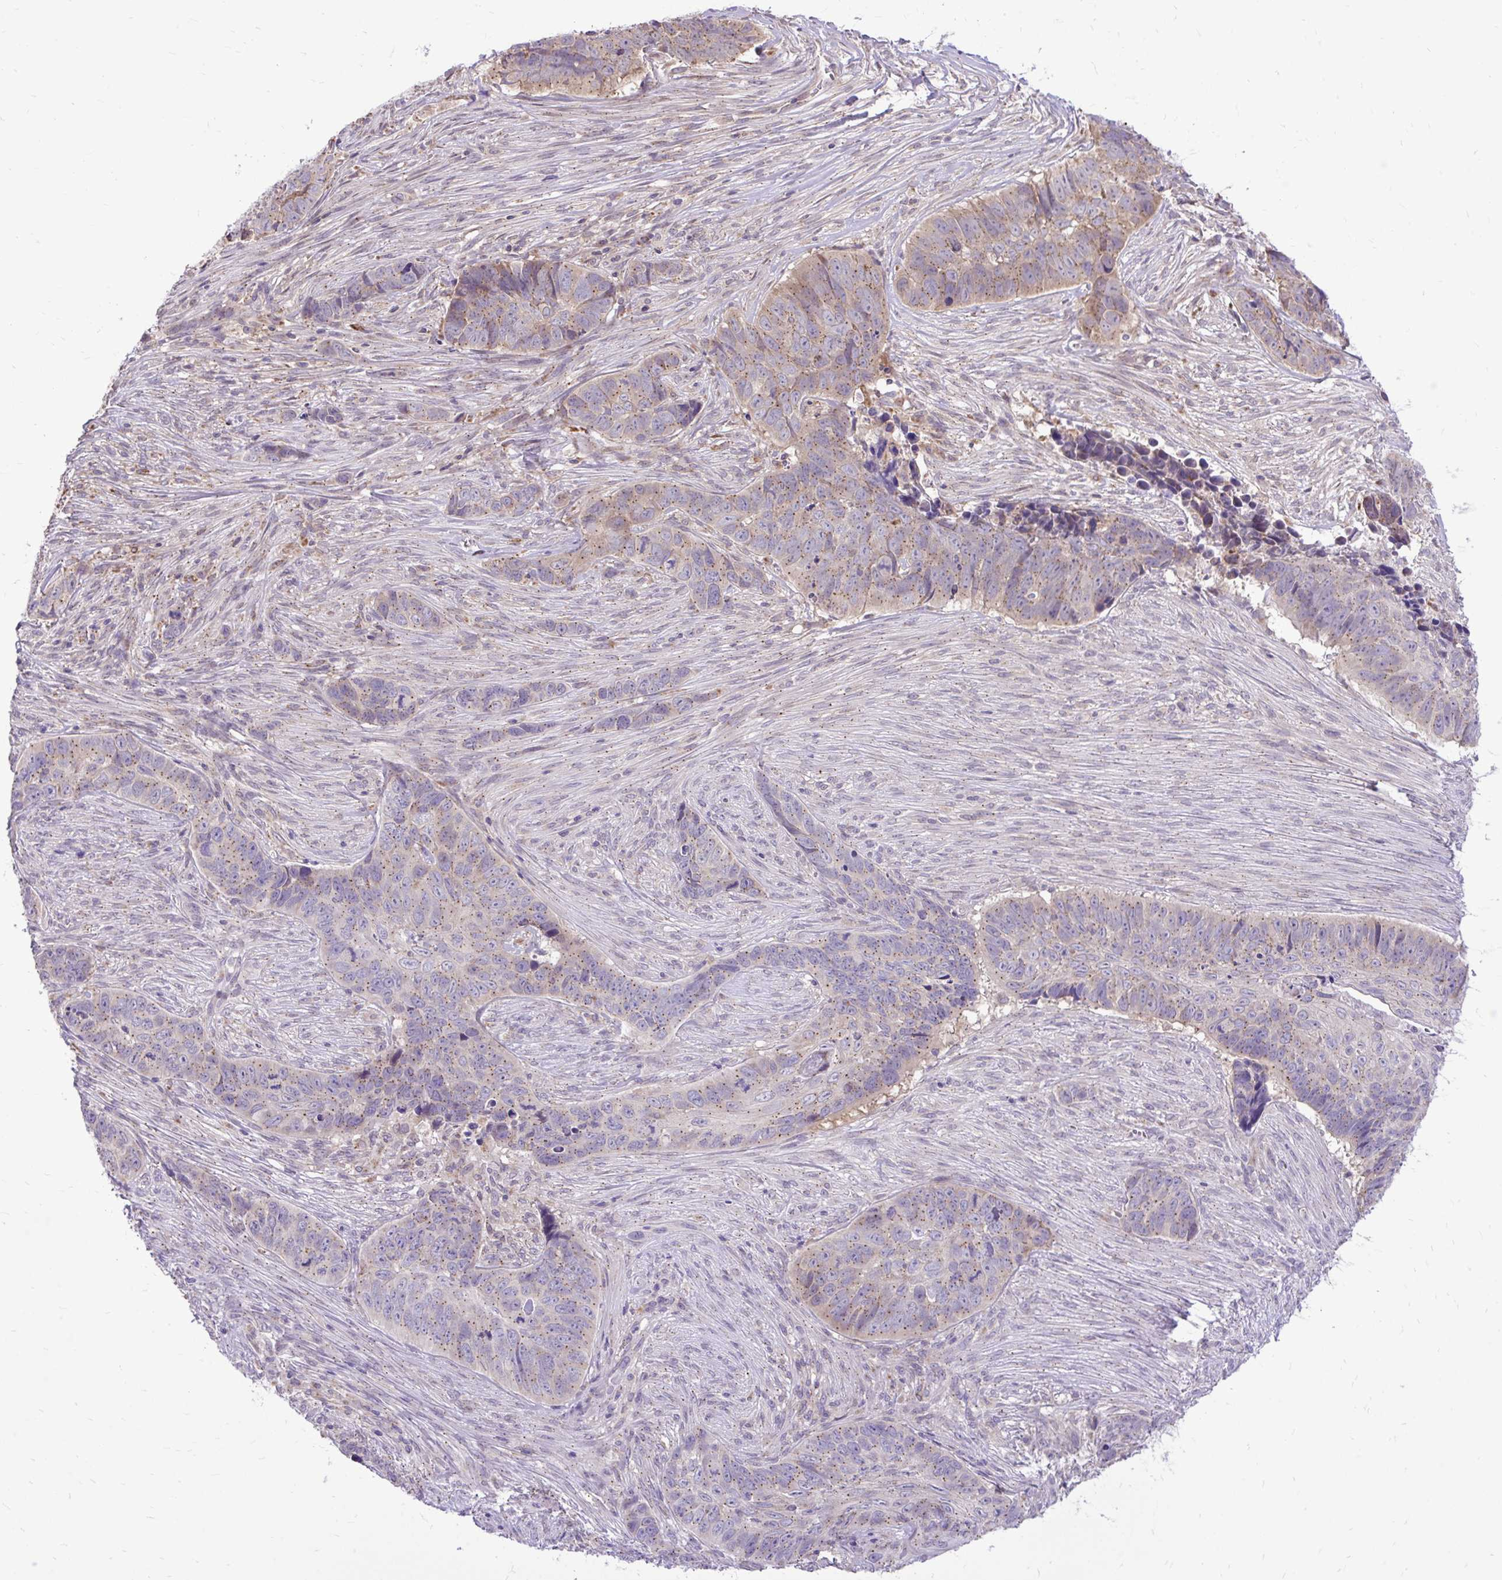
{"staining": {"intensity": "moderate", "quantity": "25%-75%", "location": "cytoplasmic/membranous"}, "tissue": "skin cancer", "cell_type": "Tumor cells", "image_type": "cancer", "snomed": [{"axis": "morphology", "description": "Basal cell carcinoma"}, {"axis": "topography", "description": "Skin"}], "caption": "Human skin cancer stained for a protein (brown) displays moderate cytoplasmic/membranous positive staining in about 25%-75% of tumor cells.", "gene": "CEACAM18", "patient": {"sex": "female", "age": 82}}